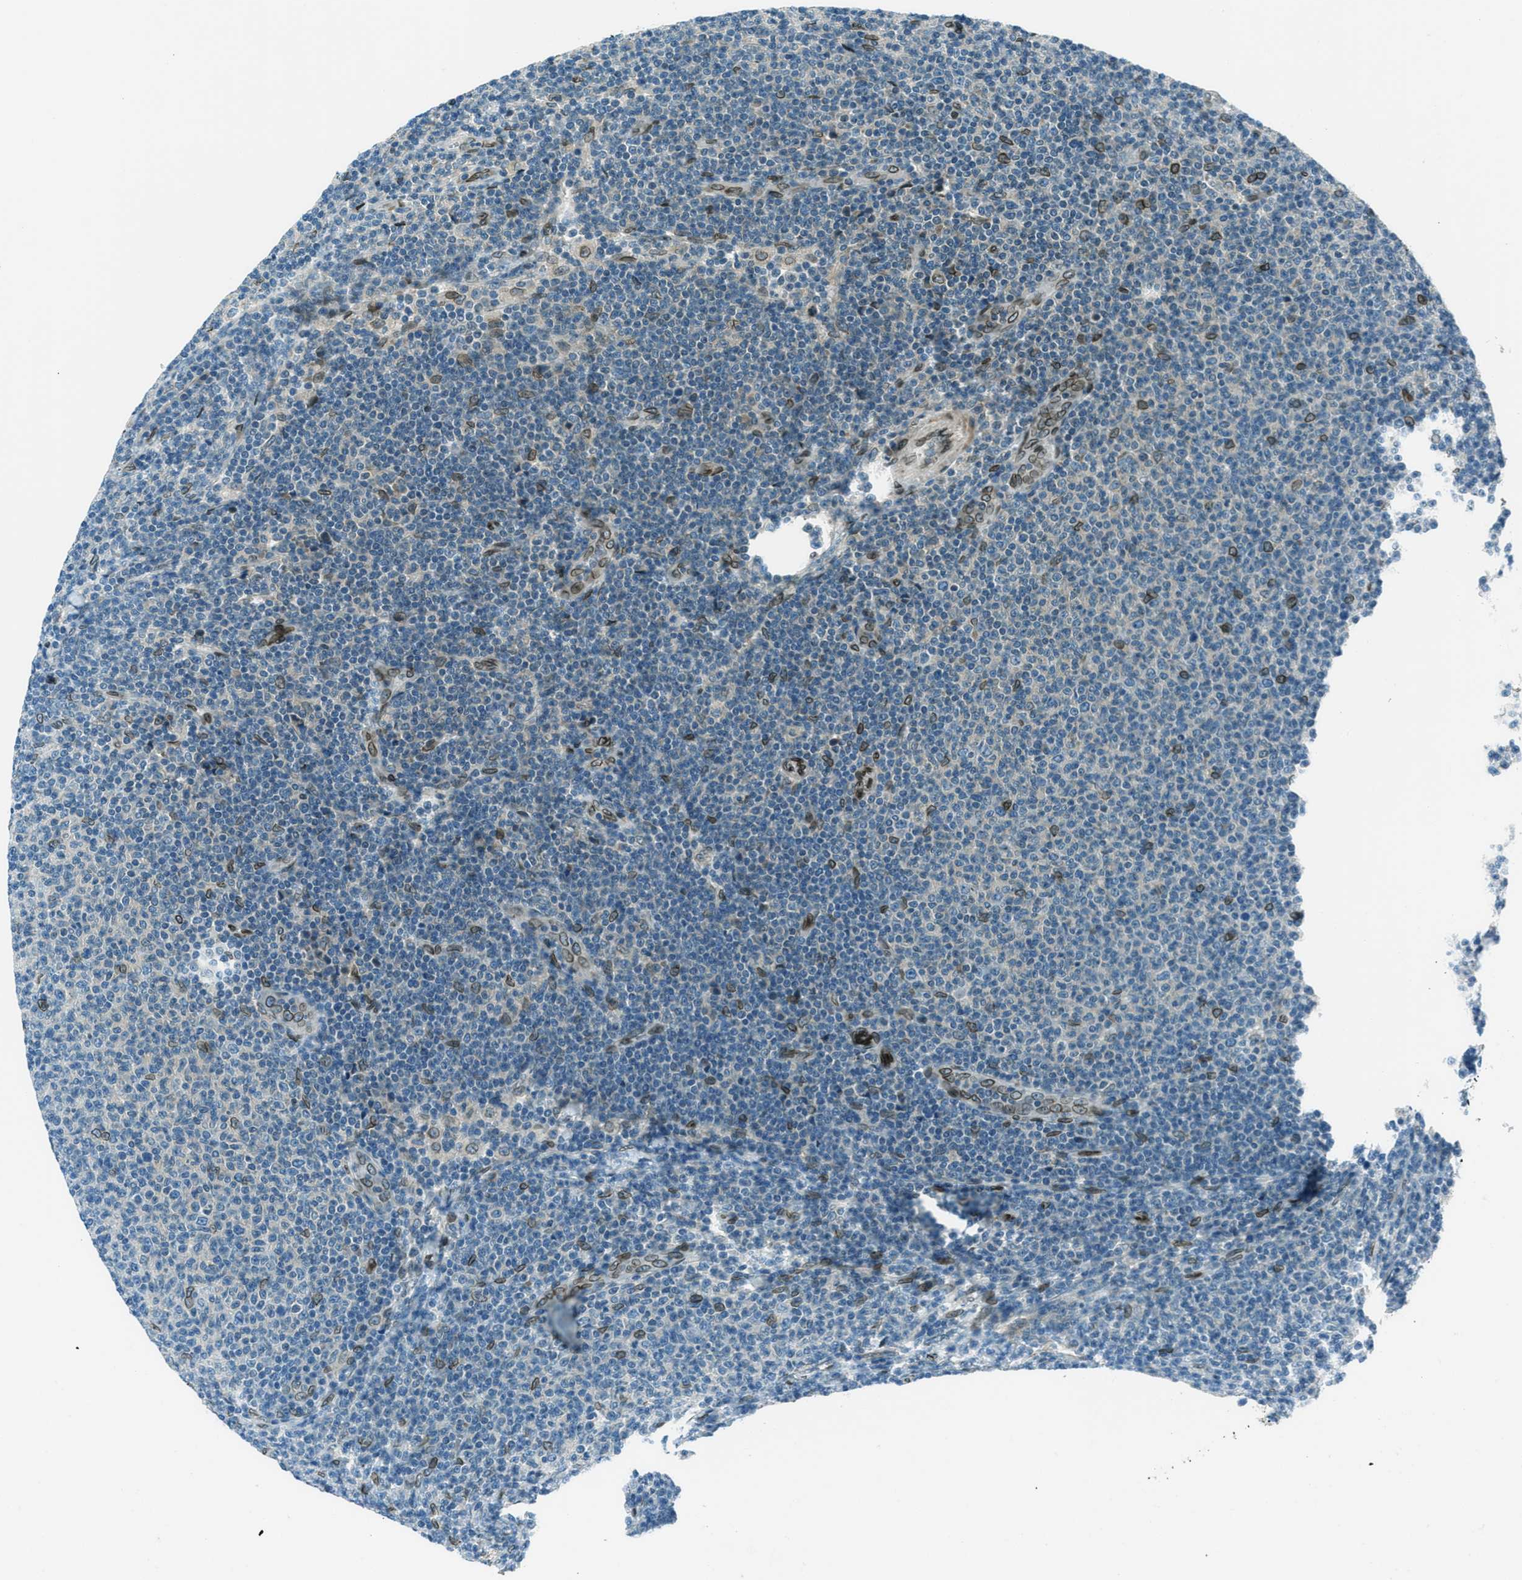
{"staining": {"intensity": "strong", "quantity": "<25%", "location": "cytoplasmic/membranous,nuclear"}, "tissue": "lymphoma", "cell_type": "Tumor cells", "image_type": "cancer", "snomed": [{"axis": "morphology", "description": "Malignant lymphoma, non-Hodgkin's type, Low grade"}, {"axis": "topography", "description": "Lymph node"}], "caption": "Protein staining of lymphoma tissue exhibits strong cytoplasmic/membranous and nuclear positivity in about <25% of tumor cells.", "gene": "LEMD2", "patient": {"sex": "male", "age": 66}}